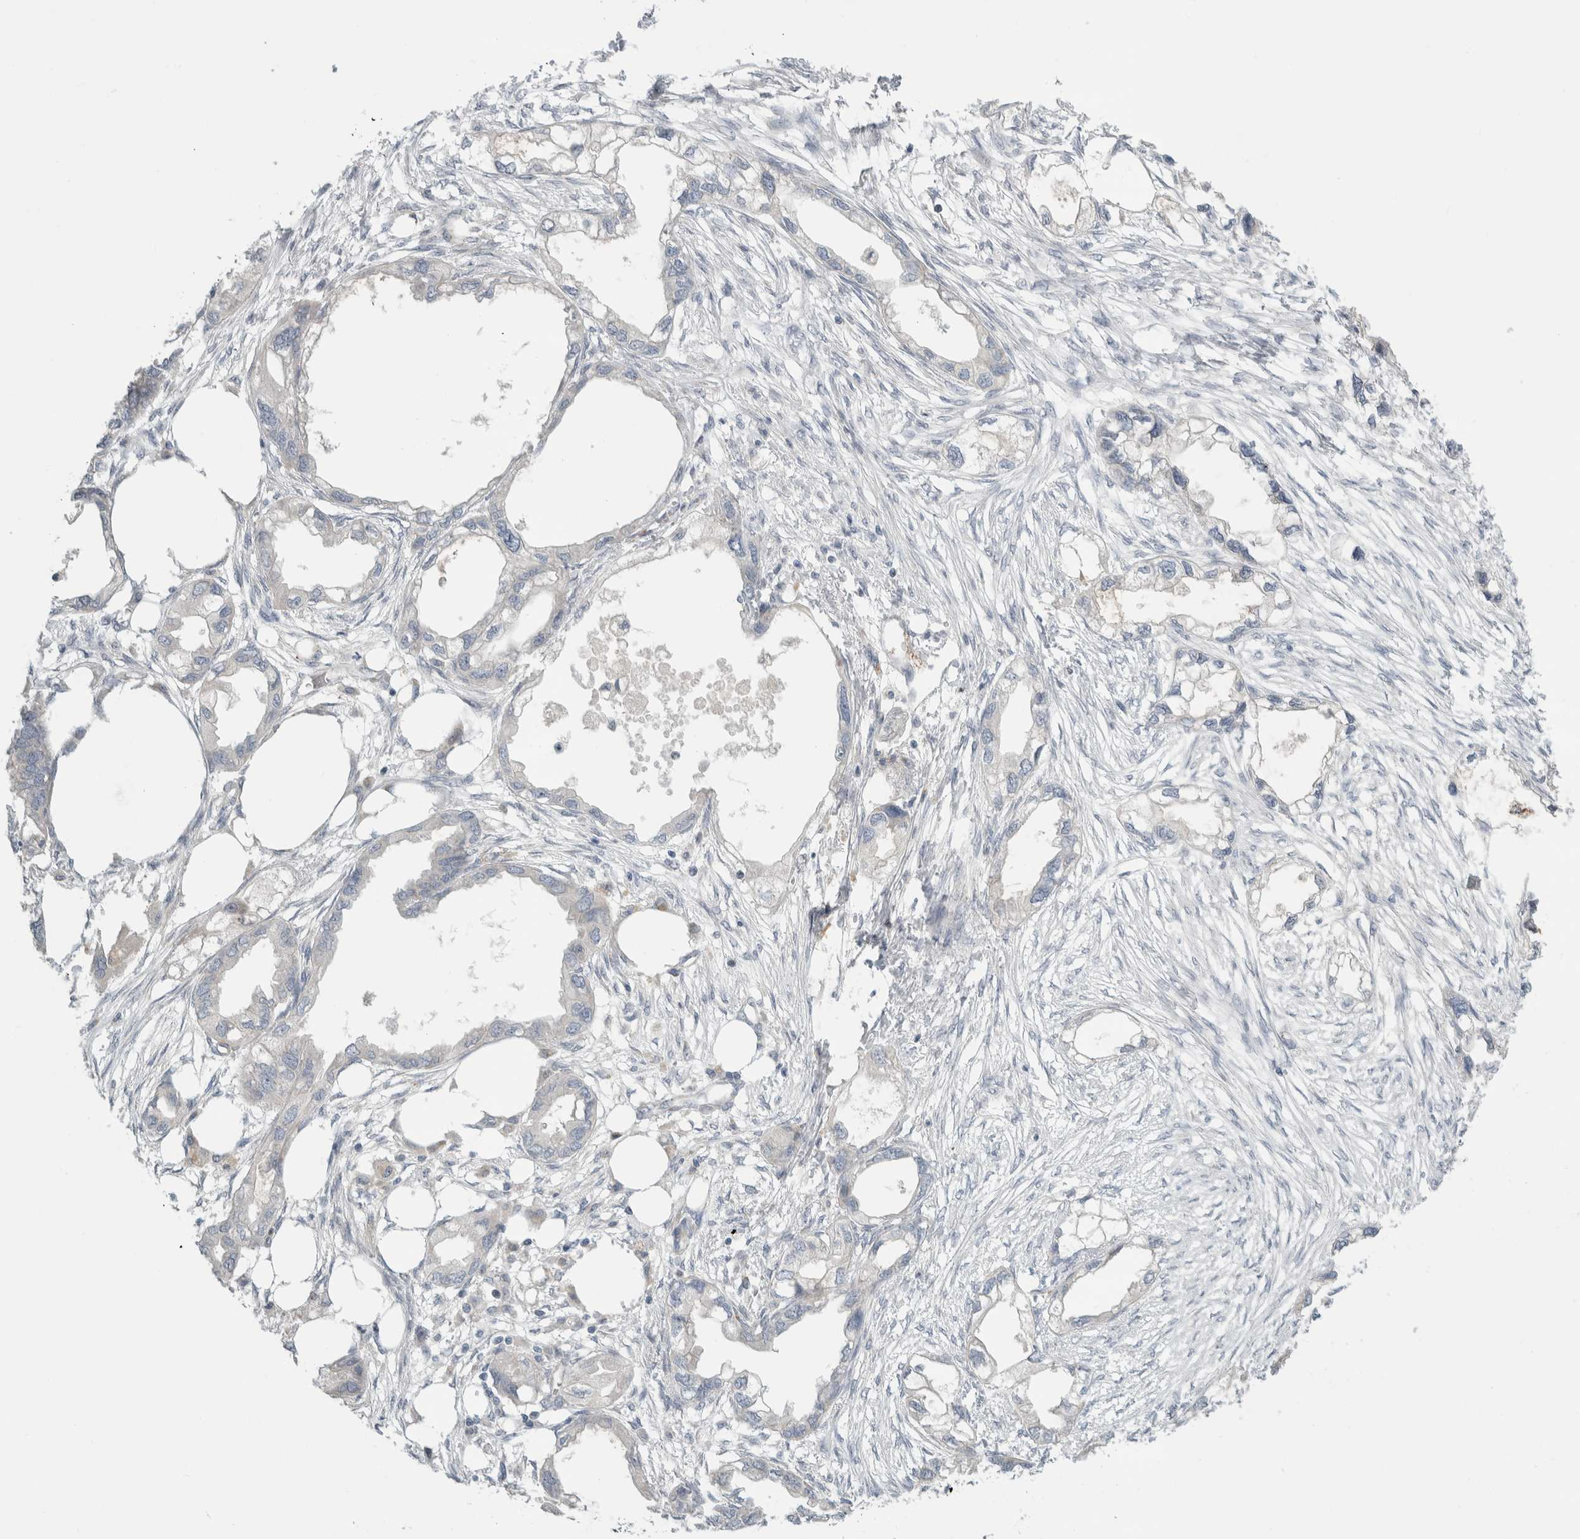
{"staining": {"intensity": "negative", "quantity": "none", "location": "none"}, "tissue": "endometrial cancer", "cell_type": "Tumor cells", "image_type": "cancer", "snomed": [{"axis": "morphology", "description": "Adenocarcinoma, NOS"}, {"axis": "morphology", "description": "Adenocarcinoma, metastatic, NOS"}, {"axis": "topography", "description": "Adipose tissue"}, {"axis": "topography", "description": "Endometrium"}], "caption": "Immunohistochemistry micrograph of neoplastic tissue: human endometrial metastatic adenocarcinoma stained with DAB displays no significant protein expression in tumor cells.", "gene": "KPNA5", "patient": {"sex": "female", "age": 67}}